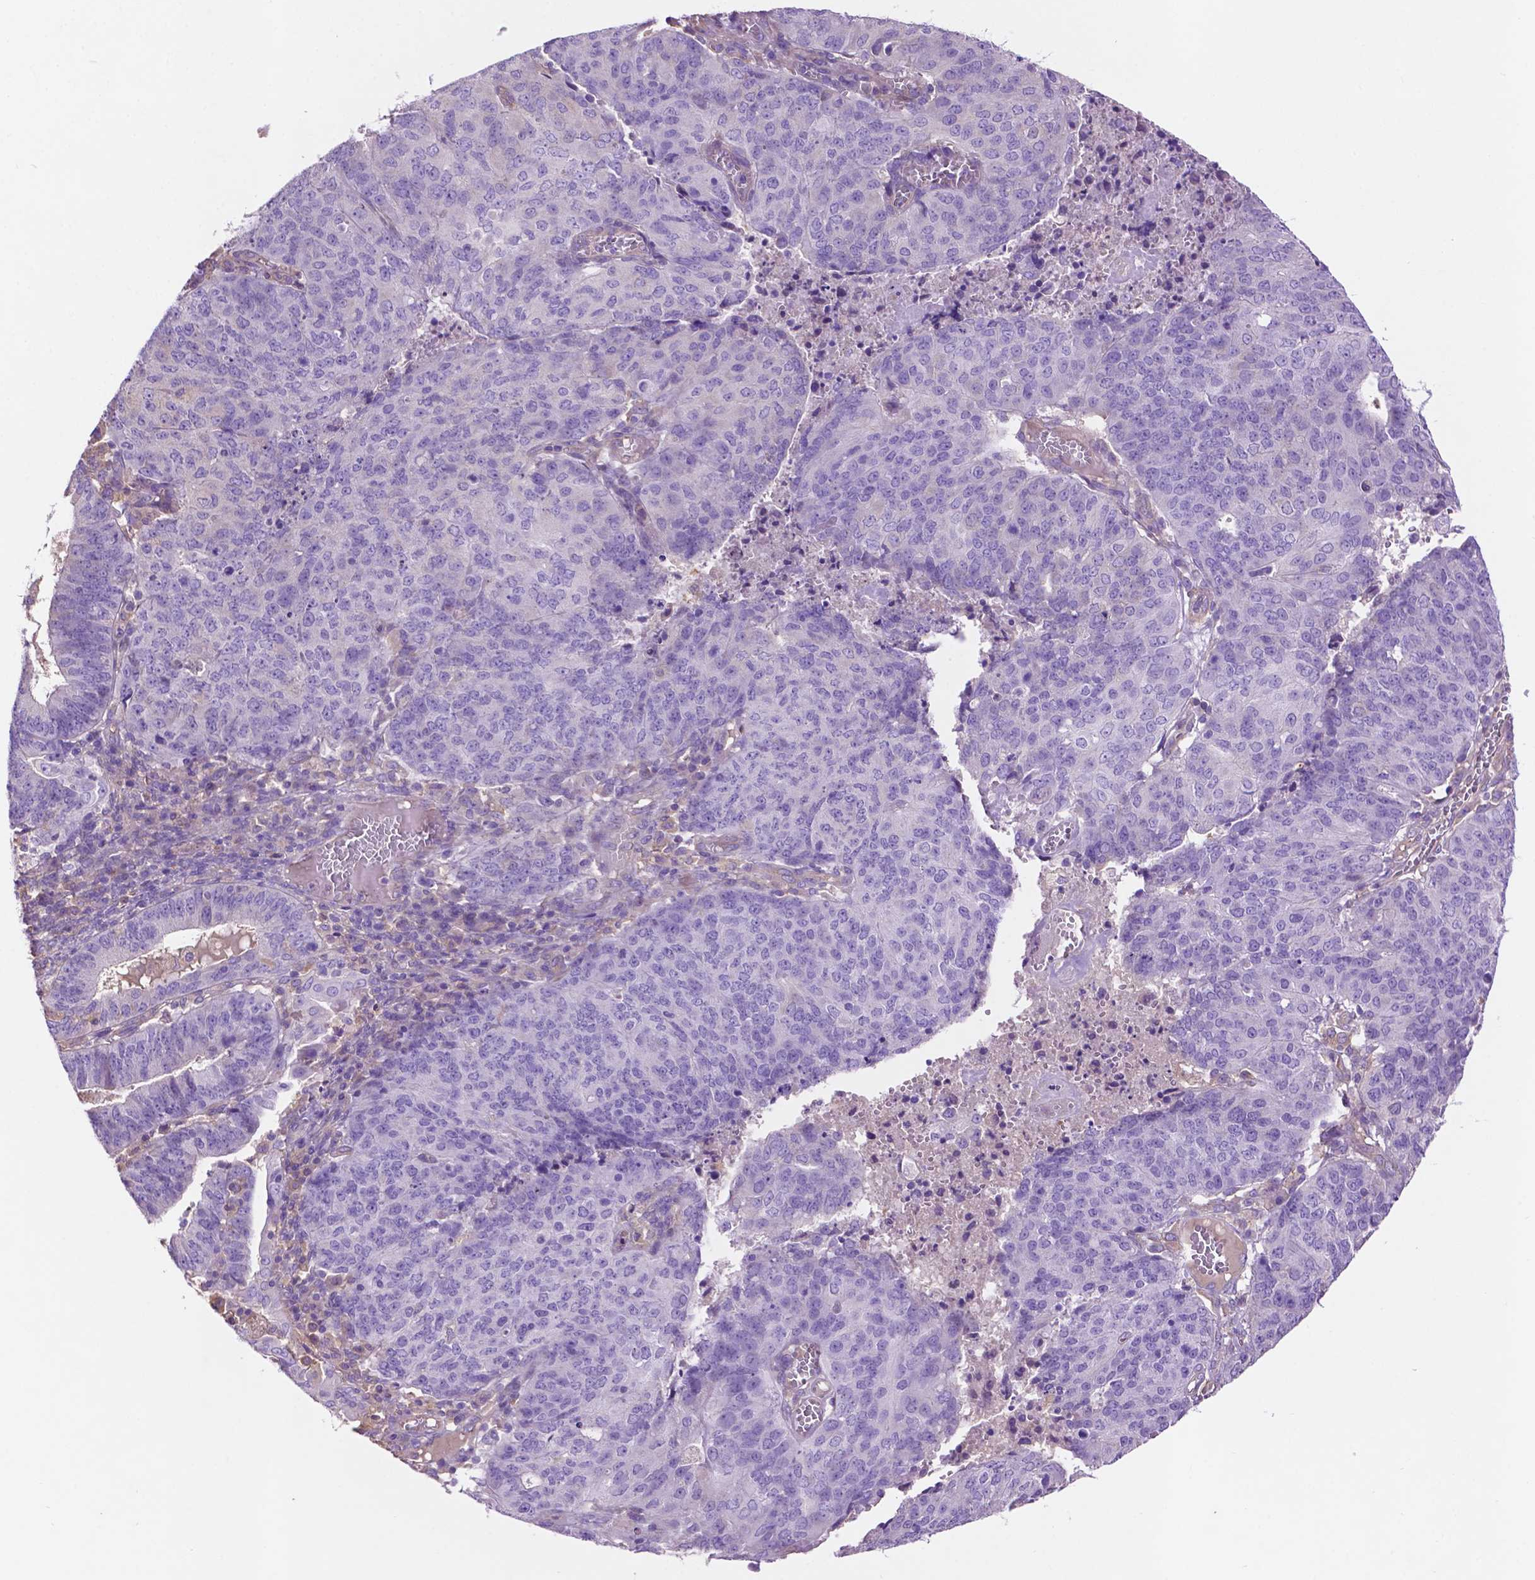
{"staining": {"intensity": "negative", "quantity": "none", "location": "none"}, "tissue": "endometrial cancer", "cell_type": "Tumor cells", "image_type": "cancer", "snomed": [{"axis": "morphology", "description": "Adenocarcinoma, NOS"}, {"axis": "topography", "description": "Endometrium"}], "caption": "High power microscopy photomicrograph of an immunohistochemistry (IHC) photomicrograph of adenocarcinoma (endometrial), revealing no significant staining in tumor cells. (DAB immunohistochemistry (IHC) visualized using brightfield microscopy, high magnification).", "gene": "GDPD5", "patient": {"sex": "female", "age": 82}}